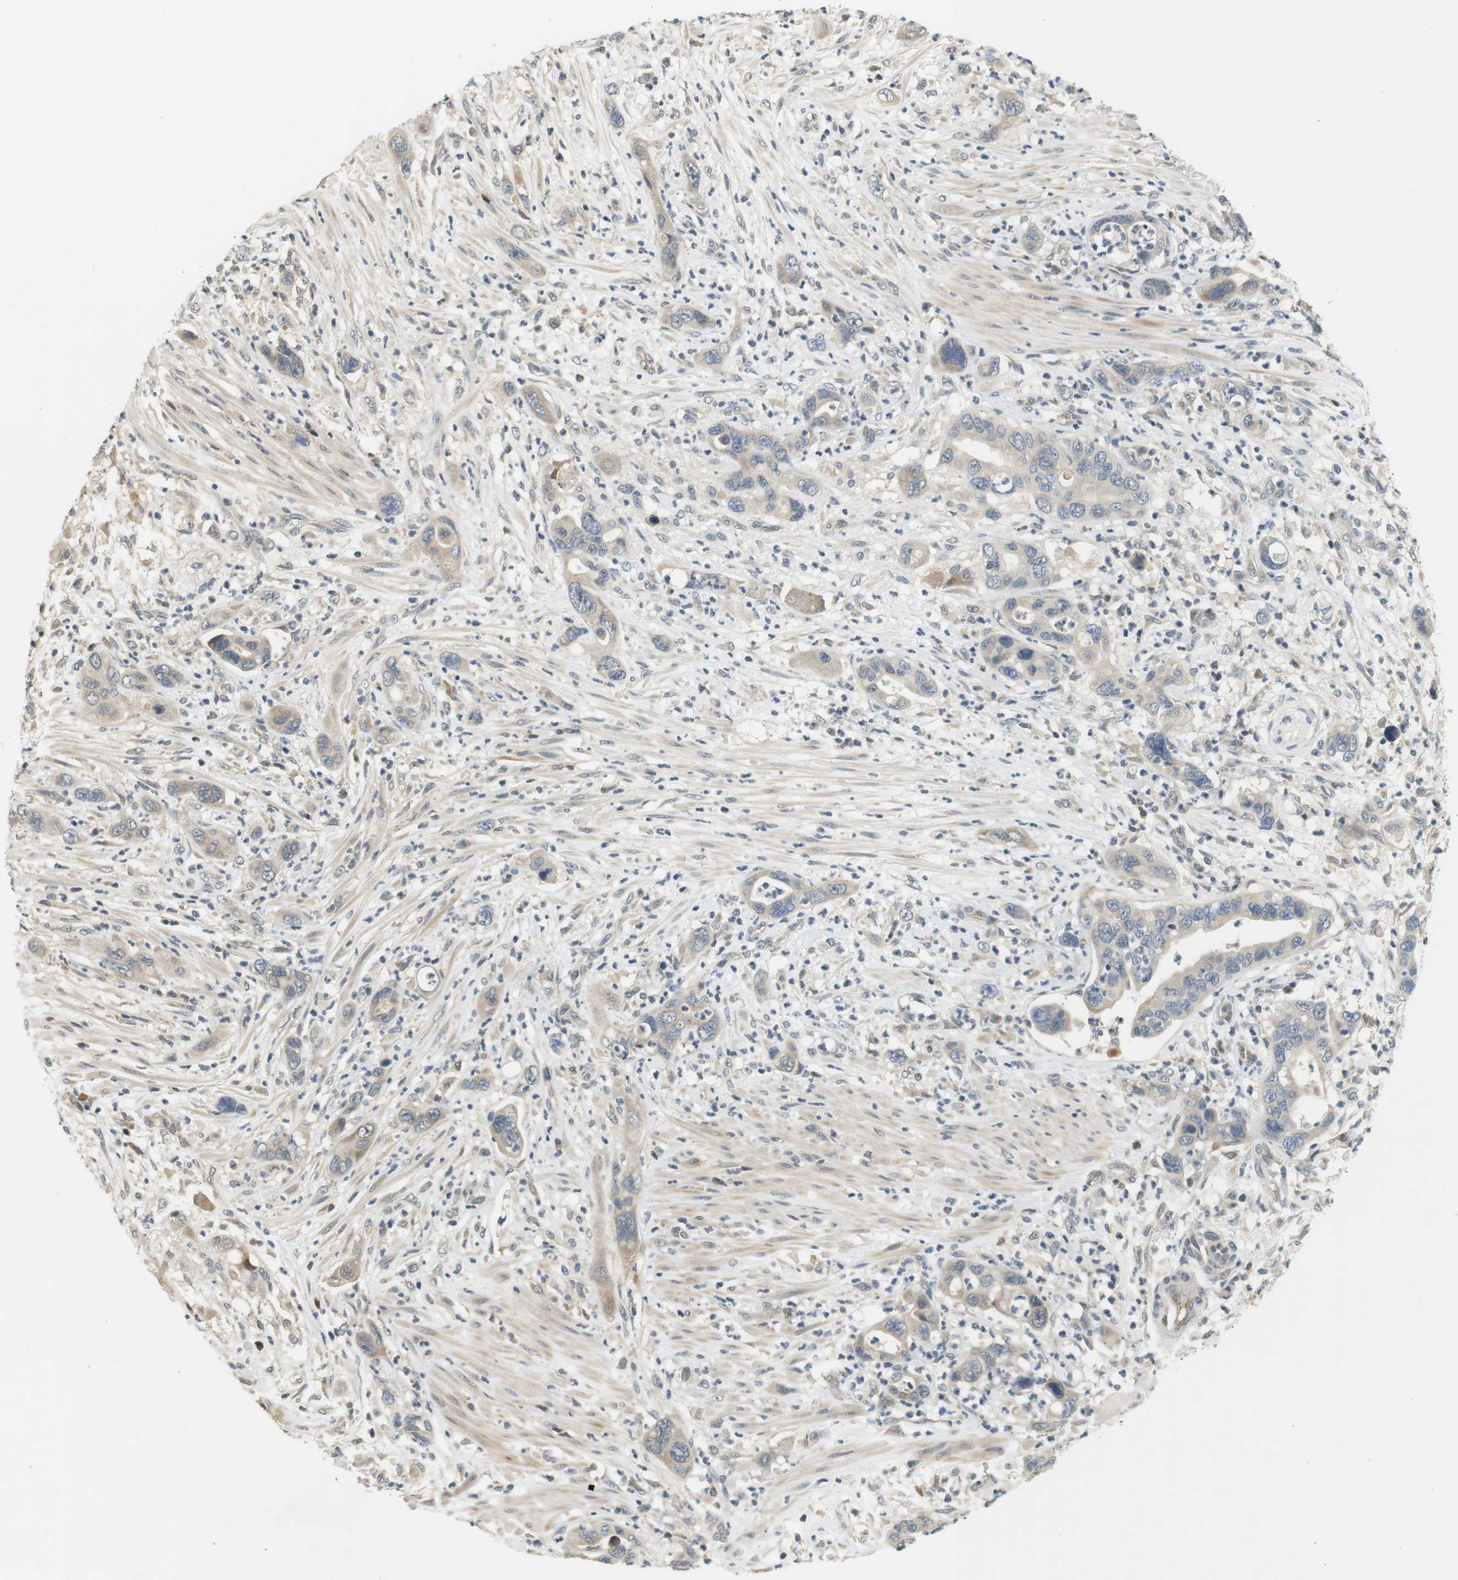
{"staining": {"intensity": "negative", "quantity": "none", "location": "none"}, "tissue": "pancreatic cancer", "cell_type": "Tumor cells", "image_type": "cancer", "snomed": [{"axis": "morphology", "description": "Adenocarcinoma, NOS"}, {"axis": "topography", "description": "Pancreas"}], "caption": "Pancreatic cancer was stained to show a protein in brown. There is no significant staining in tumor cells. The staining was performed using DAB (3,3'-diaminobenzidine) to visualize the protein expression in brown, while the nuclei were stained in blue with hematoxylin (Magnification: 20x).", "gene": "WNT7A", "patient": {"sex": "female", "age": 71}}